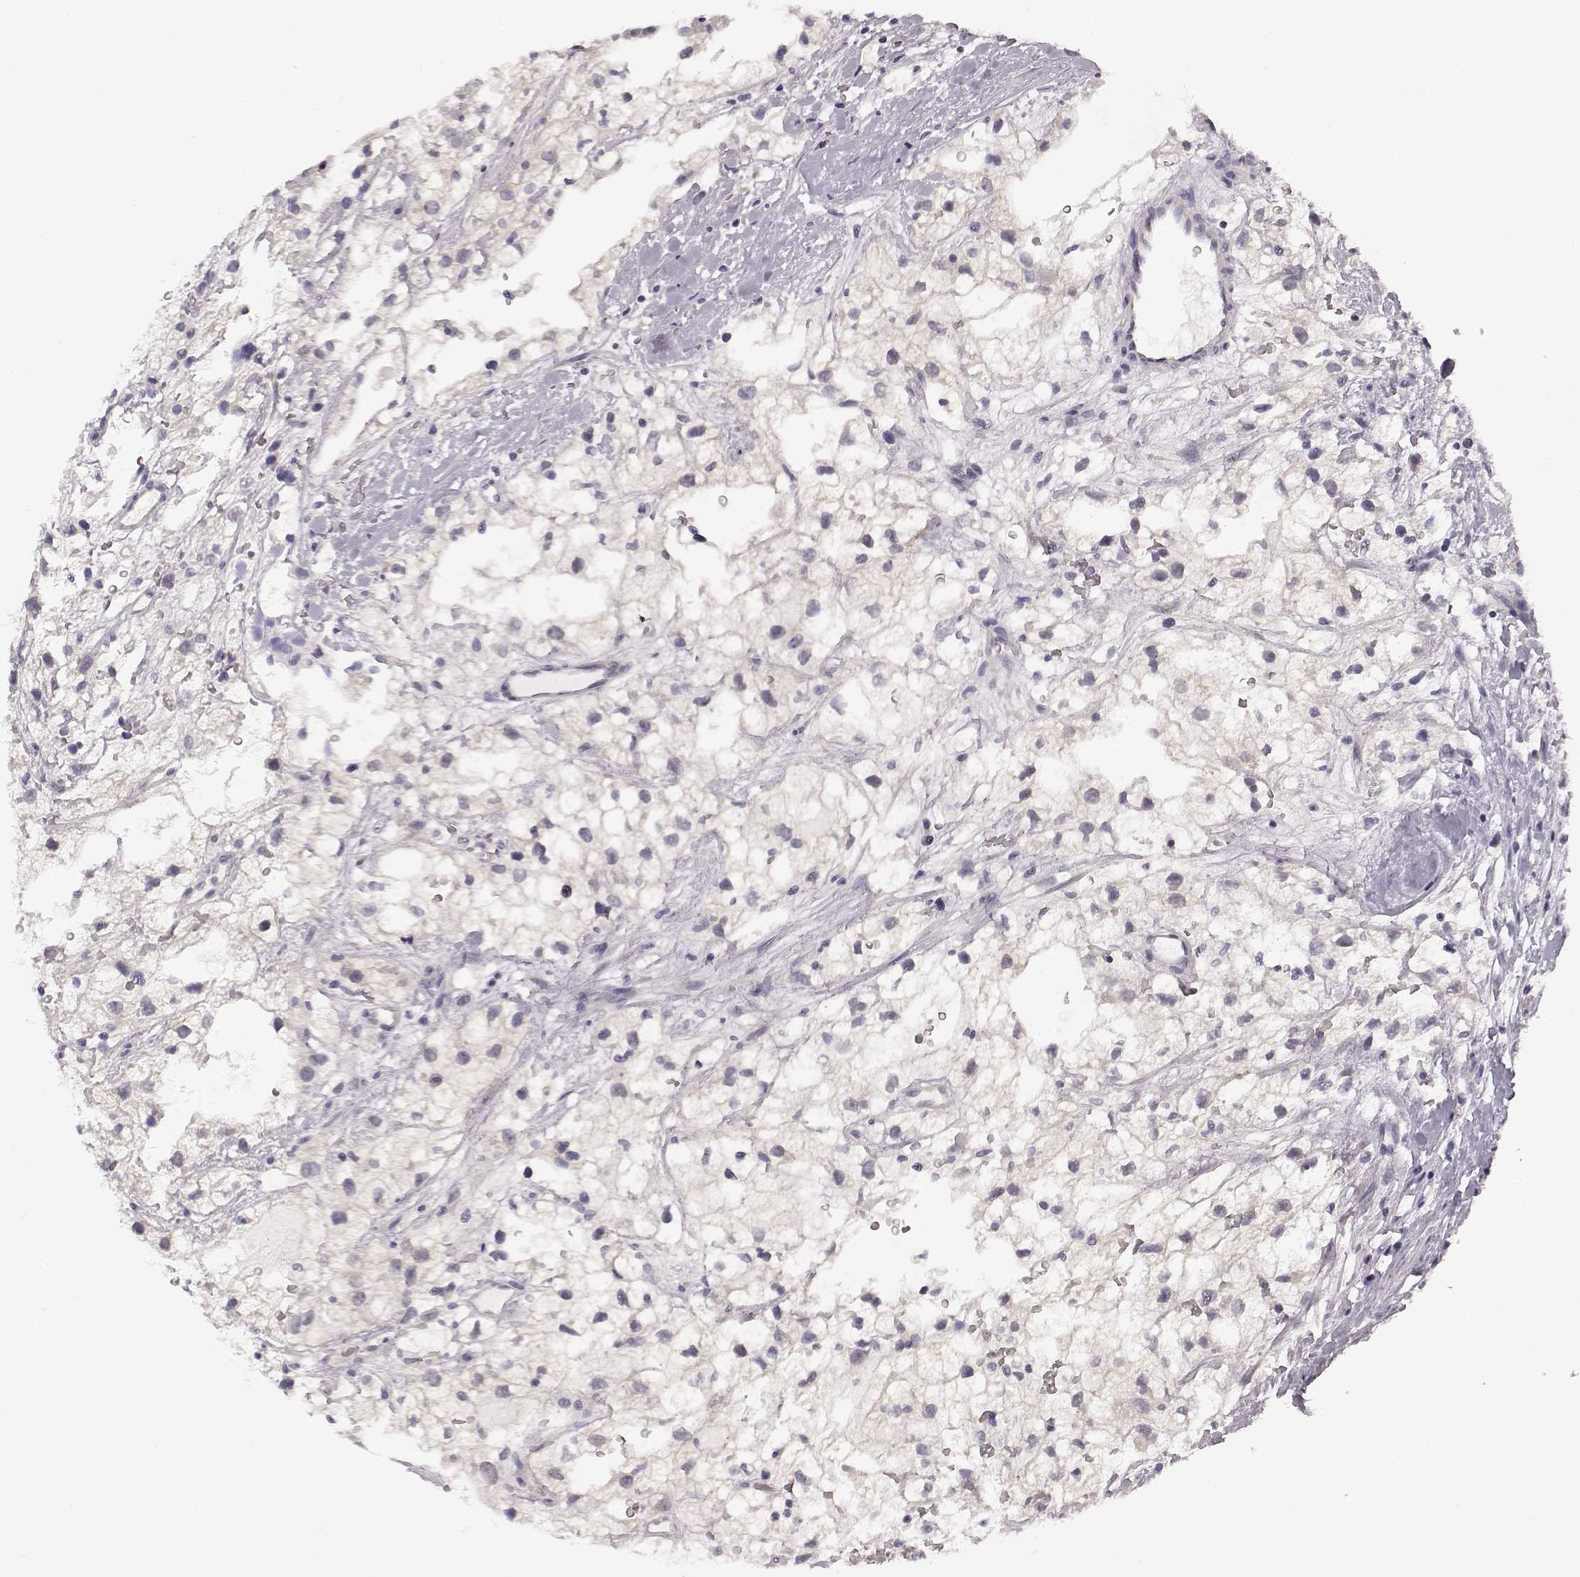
{"staining": {"intensity": "negative", "quantity": "none", "location": "none"}, "tissue": "renal cancer", "cell_type": "Tumor cells", "image_type": "cancer", "snomed": [{"axis": "morphology", "description": "Adenocarcinoma, NOS"}, {"axis": "topography", "description": "Kidney"}], "caption": "This micrograph is of renal cancer (adenocarcinoma) stained with immunohistochemistry (IHC) to label a protein in brown with the nuclei are counter-stained blue. There is no positivity in tumor cells.", "gene": "C10orf62", "patient": {"sex": "male", "age": 59}}